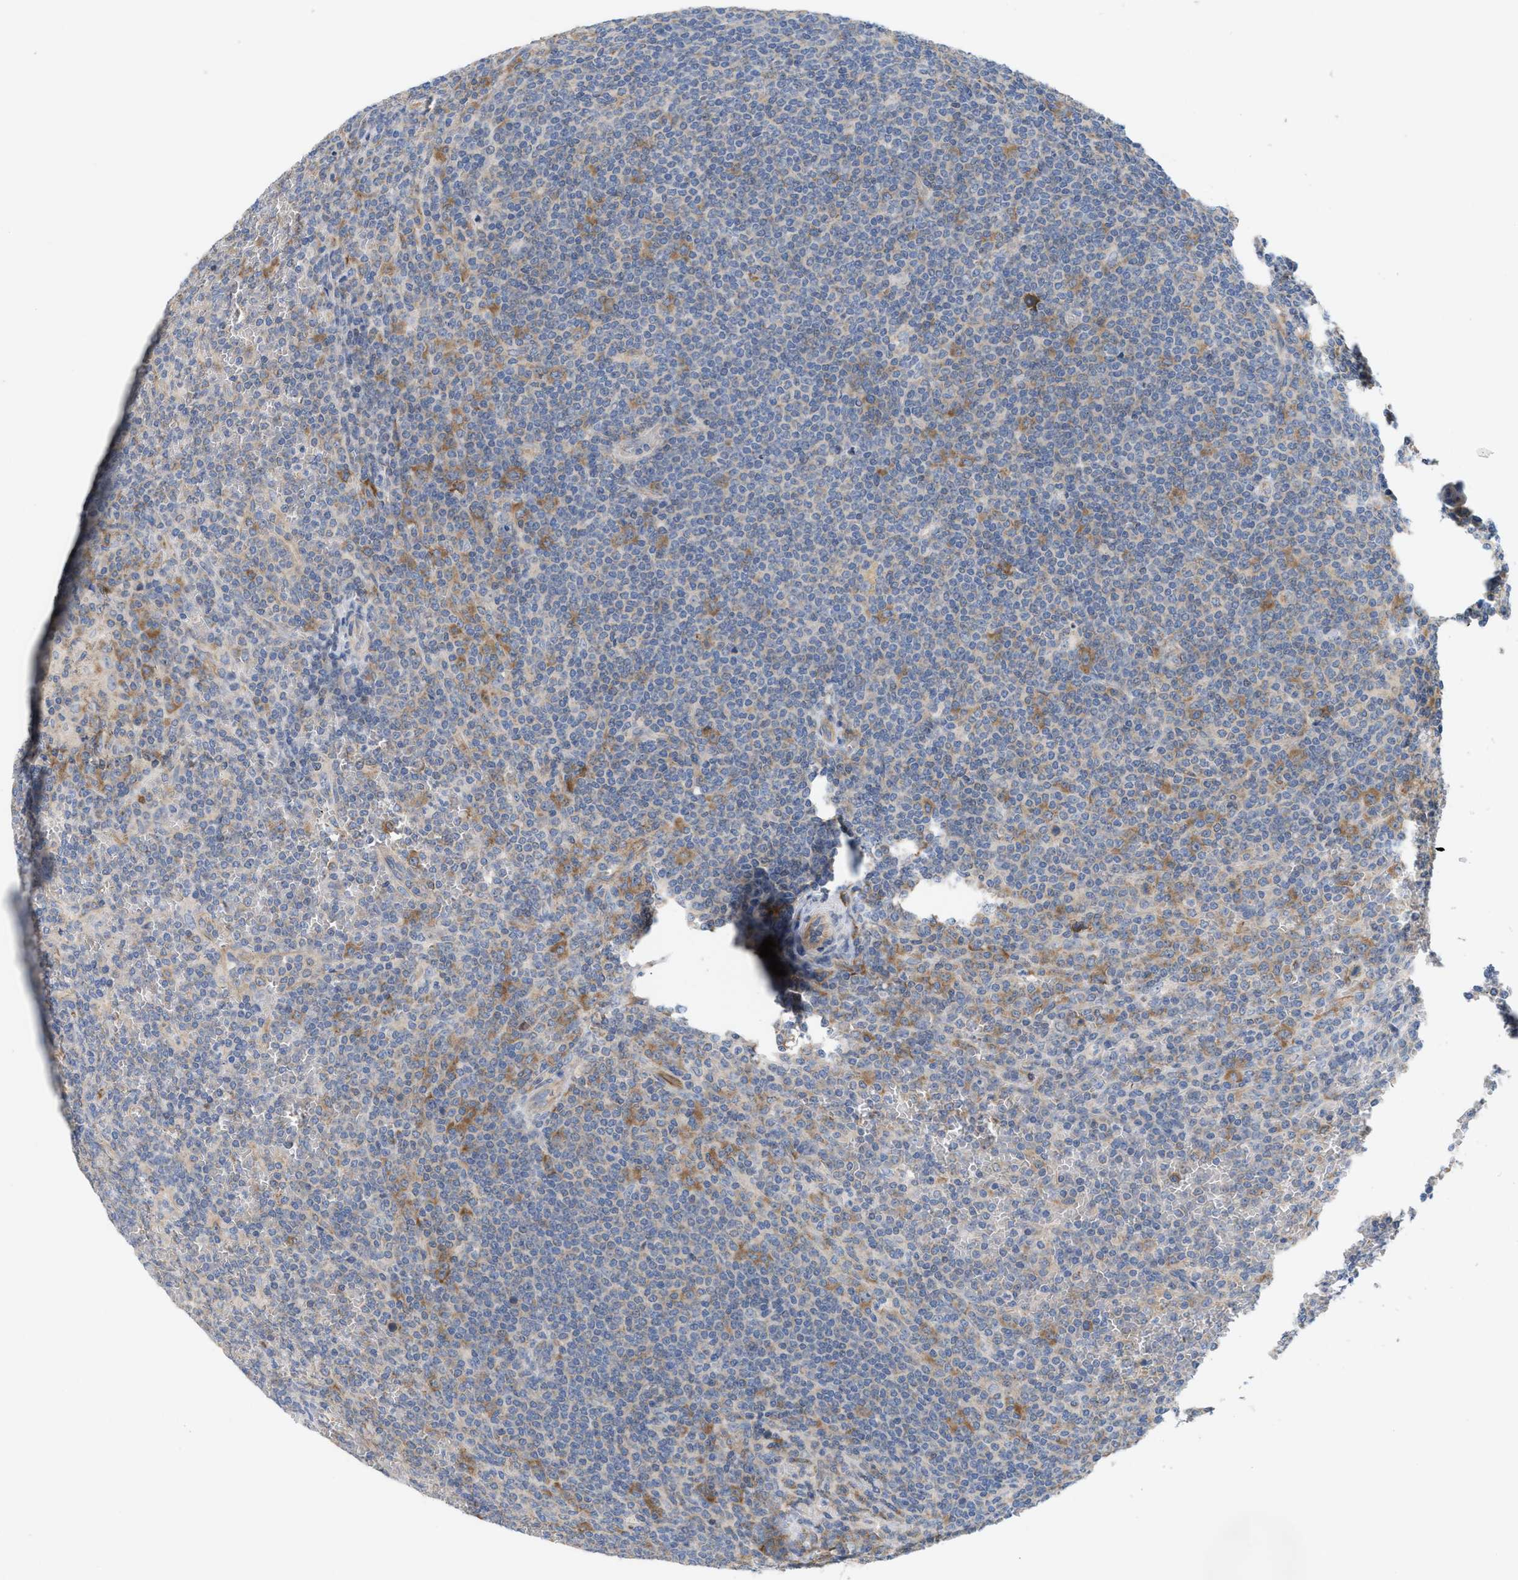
{"staining": {"intensity": "moderate", "quantity": "<25%", "location": "cytoplasmic/membranous"}, "tissue": "lymphoma", "cell_type": "Tumor cells", "image_type": "cancer", "snomed": [{"axis": "morphology", "description": "Malignant lymphoma, non-Hodgkin's type, Low grade"}, {"axis": "topography", "description": "Spleen"}], "caption": "Lymphoma stained with a brown dye reveals moderate cytoplasmic/membranous positive positivity in about <25% of tumor cells.", "gene": "UBAP2", "patient": {"sex": "female", "age": 19}}